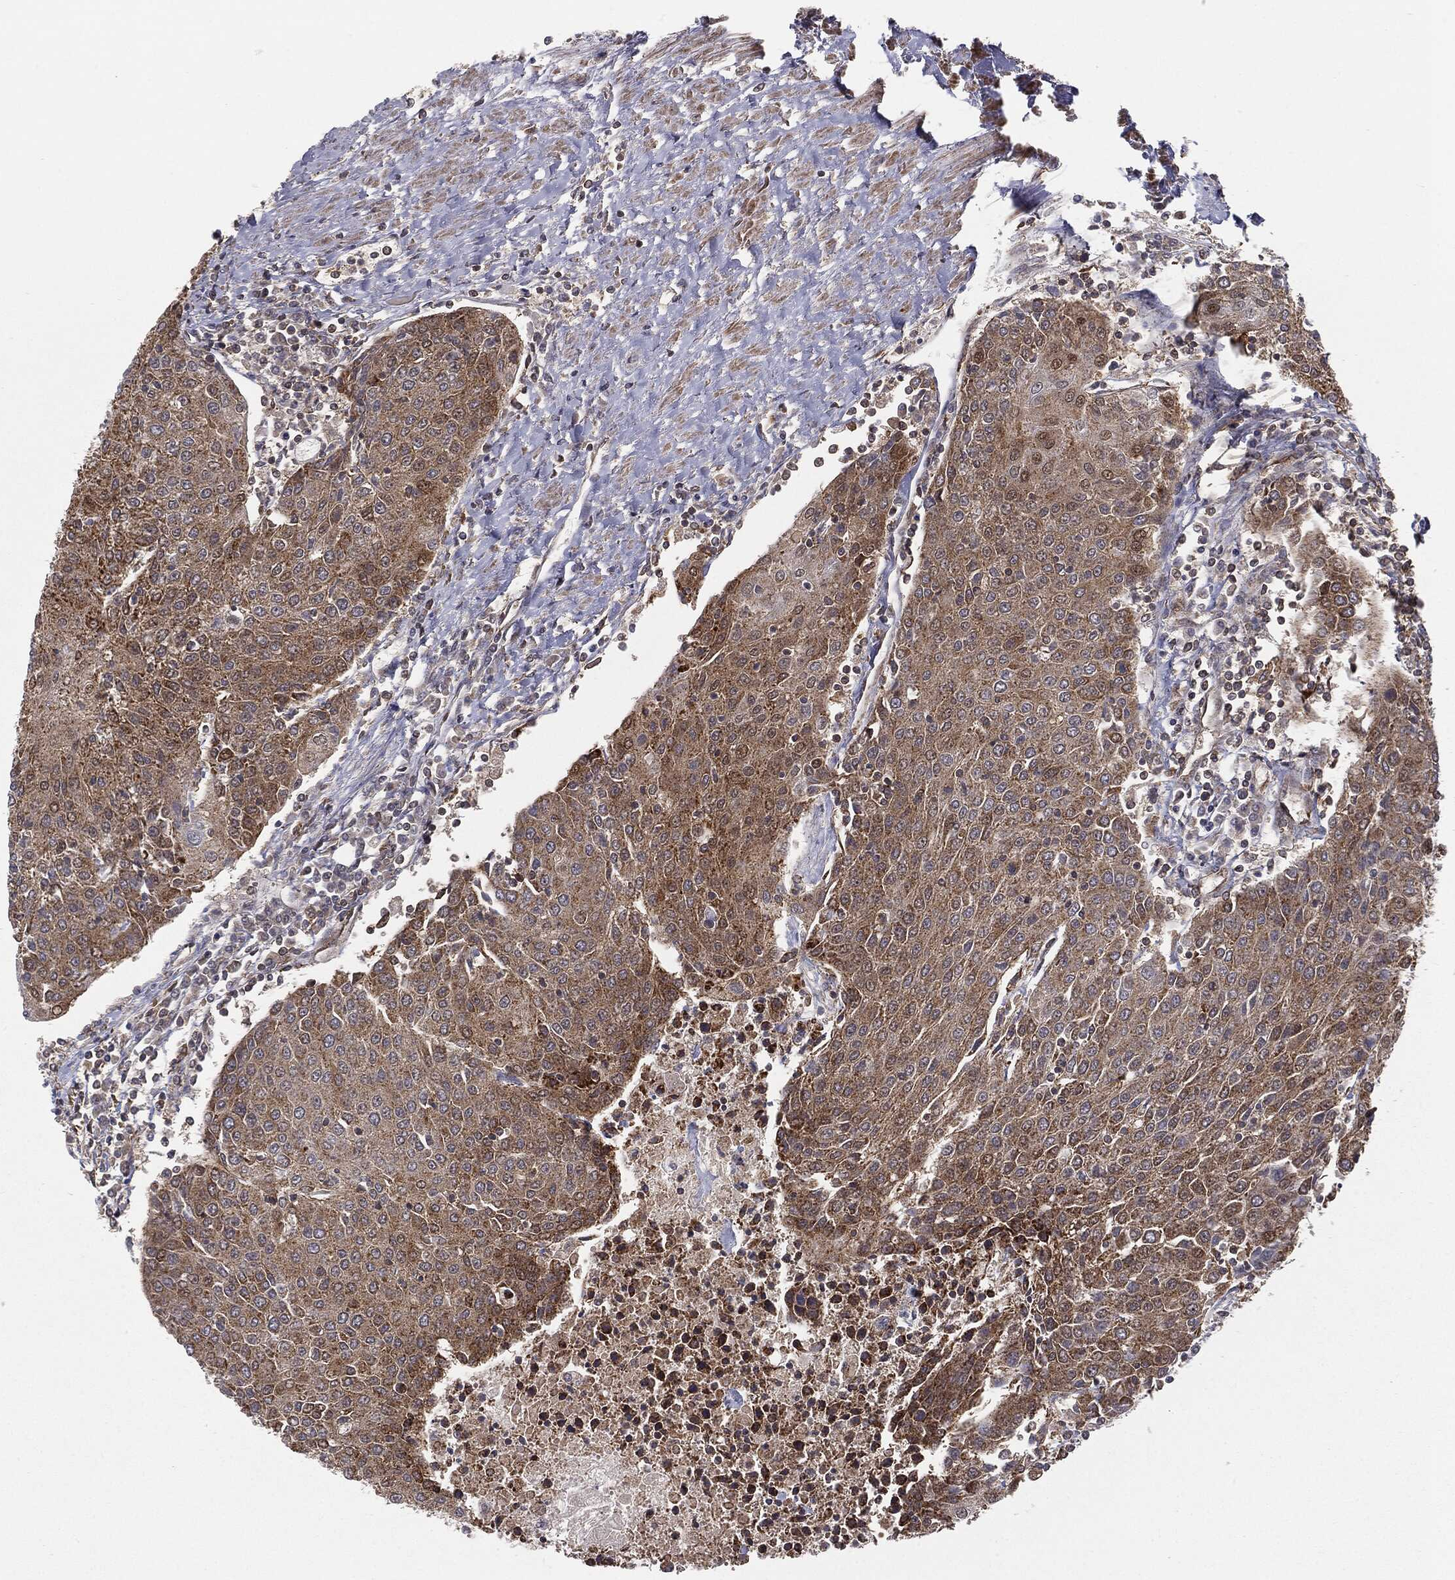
{"staining": {"intensity": "moderate", "quantity": ">75%", "location": "cytoplasmic/membranous"}, "tissue": "urothelial cancer", "cell_type": "Tumor cells", "image_type": "cancer", "snomed": [{"axis": "morphology", "description": "Urothelial carcinoma, High grade"}, {"axis": "topography", "description": "Urinary bladder"}], "caption": "This photomicrograph demonstrates immunohistochemistry (IHC) staining of urothelial cancer, with medium moderate cytoplasmic/membranous staining in about >75% of tumor cells.", "gene": "MTOR", "patient": {"sex": "female", "age": 85}}